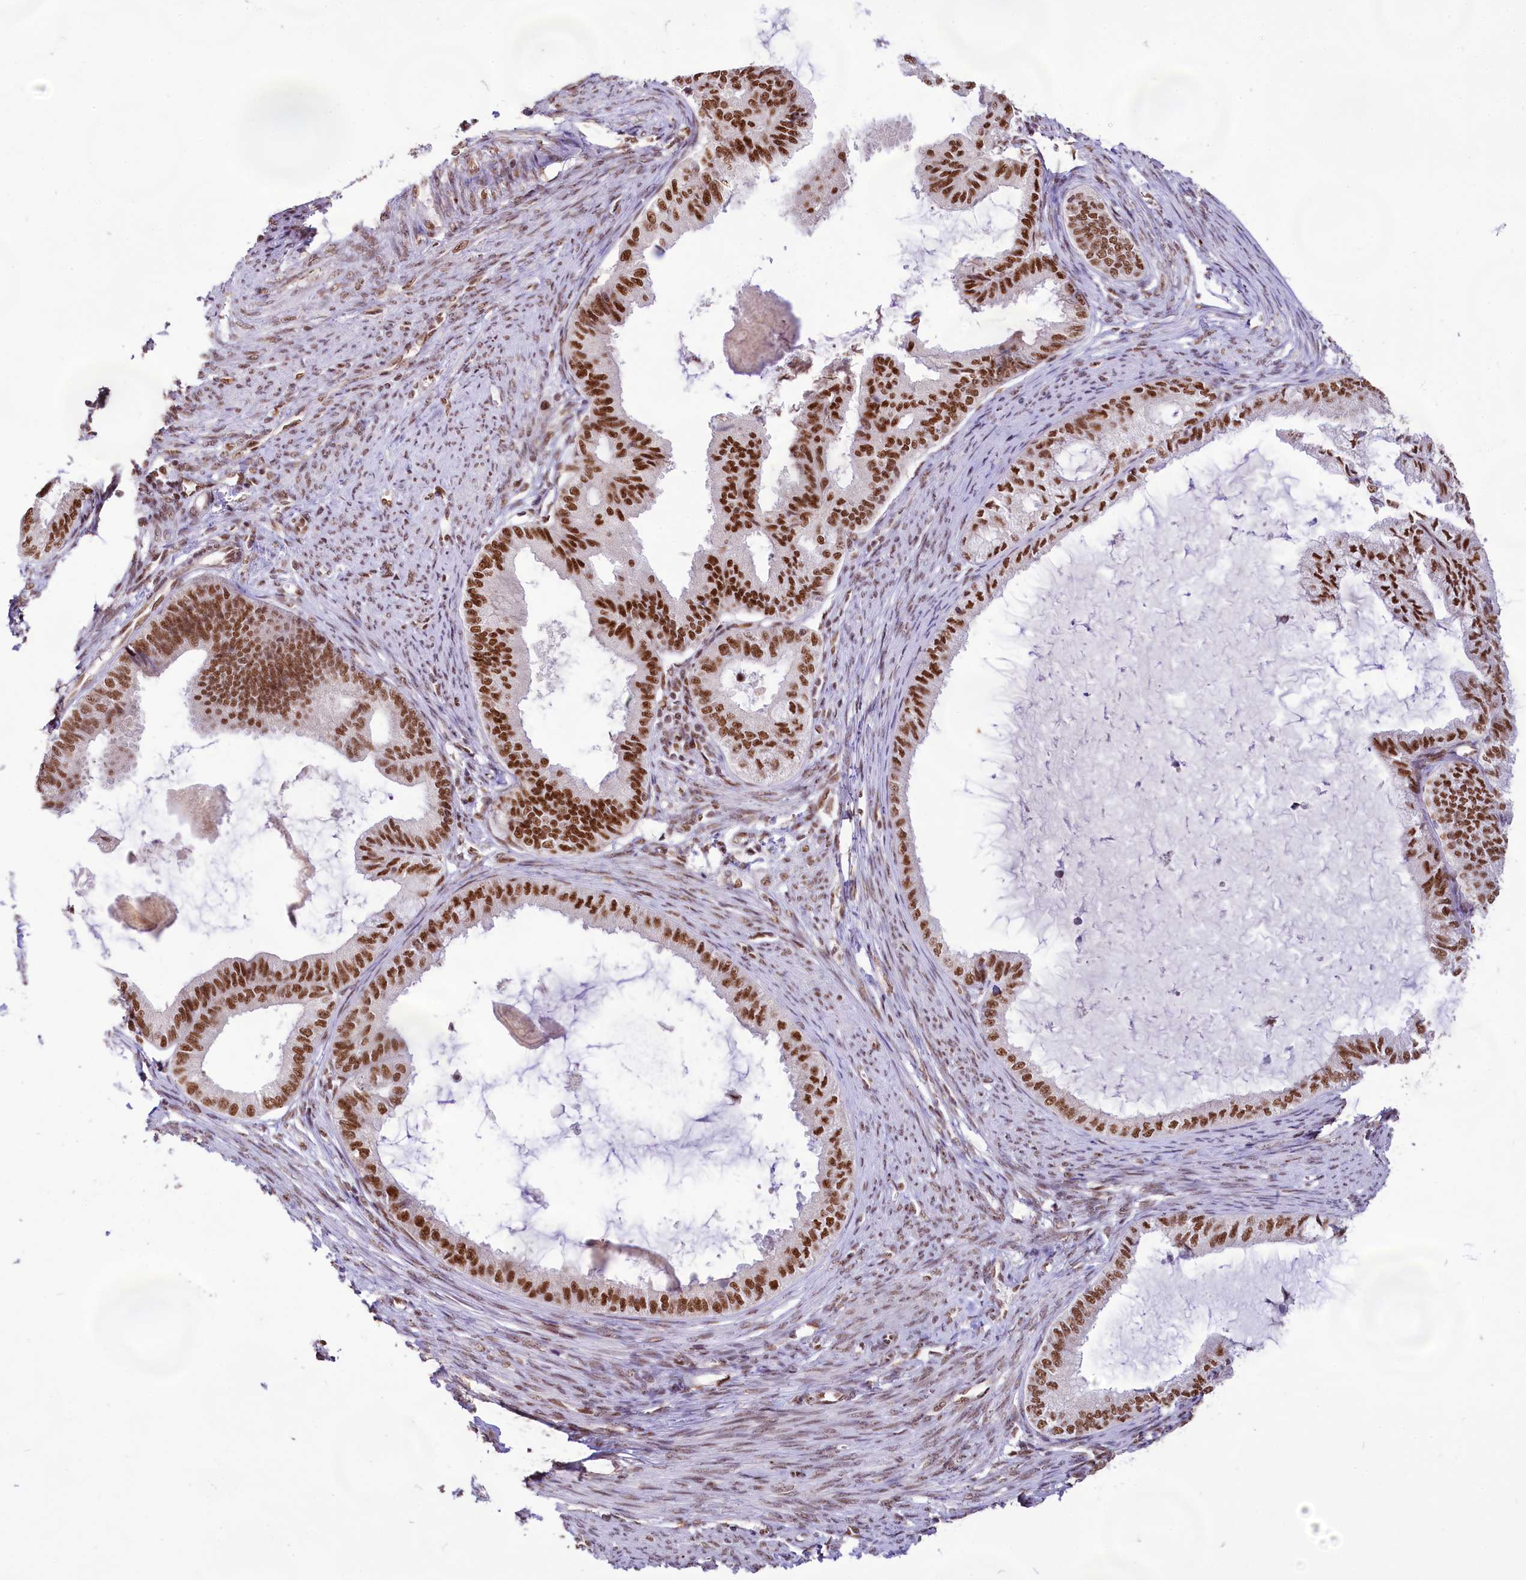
{"staining": {"intensity": "strong", "quantity": ">75%", "location": "nuclear"}, "tissue": "endometrial cancer", "cell_type": "Tumor cells", "image_type": "cancer", "snomed": [{"axis": "morphology", "description": "Adenocarcinoma, NOS"}, {"axis": "topography", "description": "Endometrium"}], "caption": "The immunohistochemical stain labels strong nuclear expression in tumor cells of endometrial adenocarcinoma tissue. (DAB = brown stain, brightfield microscopy at high magnification).", "gene": "HIRA", "patient": {"sex": "female", "age": 86}}